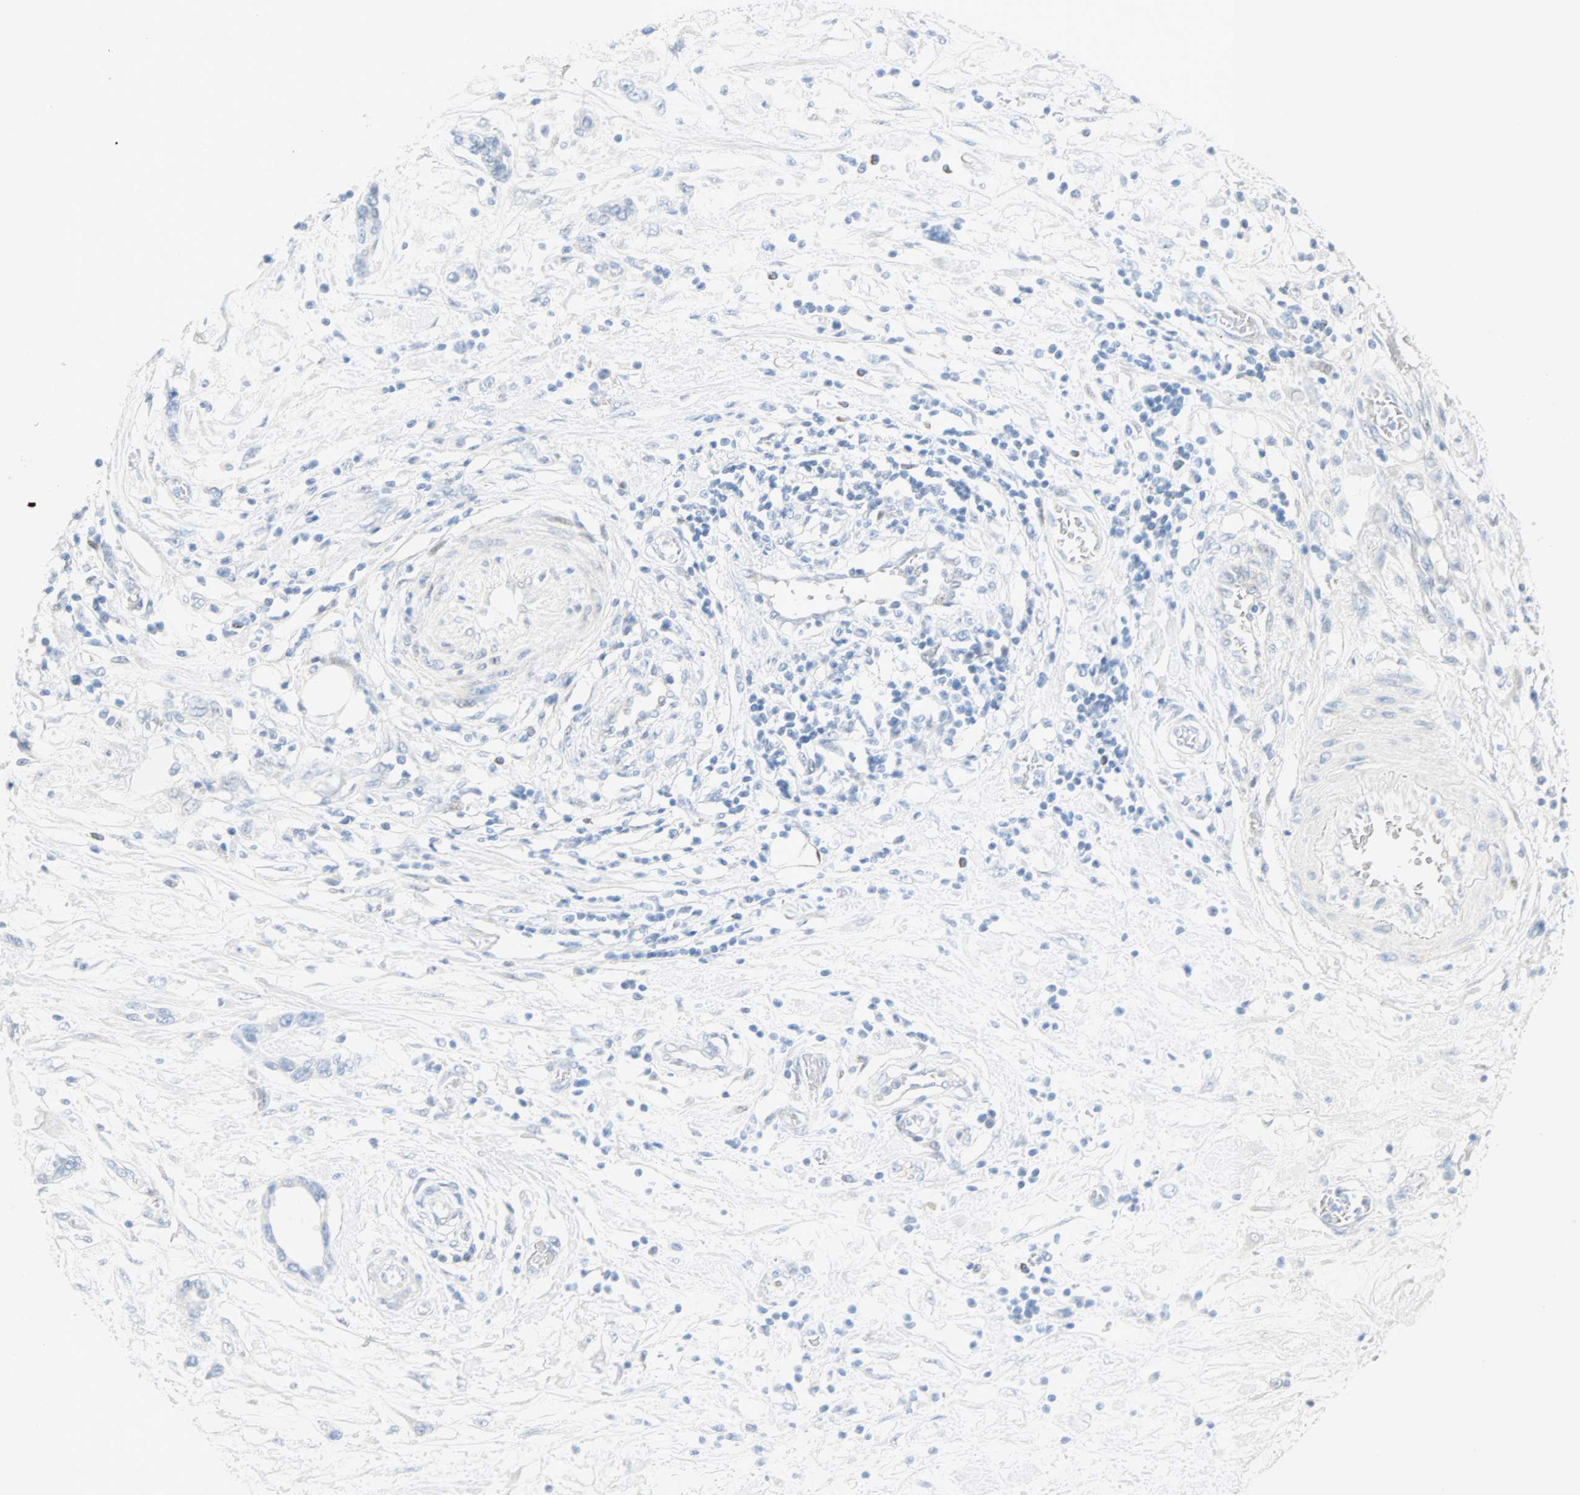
{"staining": {"intensity": "negative", "quantity": "none", "location": "none"}, "tissue": "pancreatic cancer", "cell_type": "Tumor cells", "image_type": "cancer", "snomed": [{"axis": "morphology", "description": "Adenocarcinoma, NOS"}, {"axis": "topography", "description": "Pancreas"}], "caption": "Pancreatic adenocarcinoma was stained to show a protein in brown. There is no significant positivity in tumor cells. (Stains: DAB immunohistochemistry with hematoxylin counter stain, Microscopy: brightfield microscopy at high magnification).", "gene": "SELENBP1", "patient": {"sex": "female", "age": 57}}